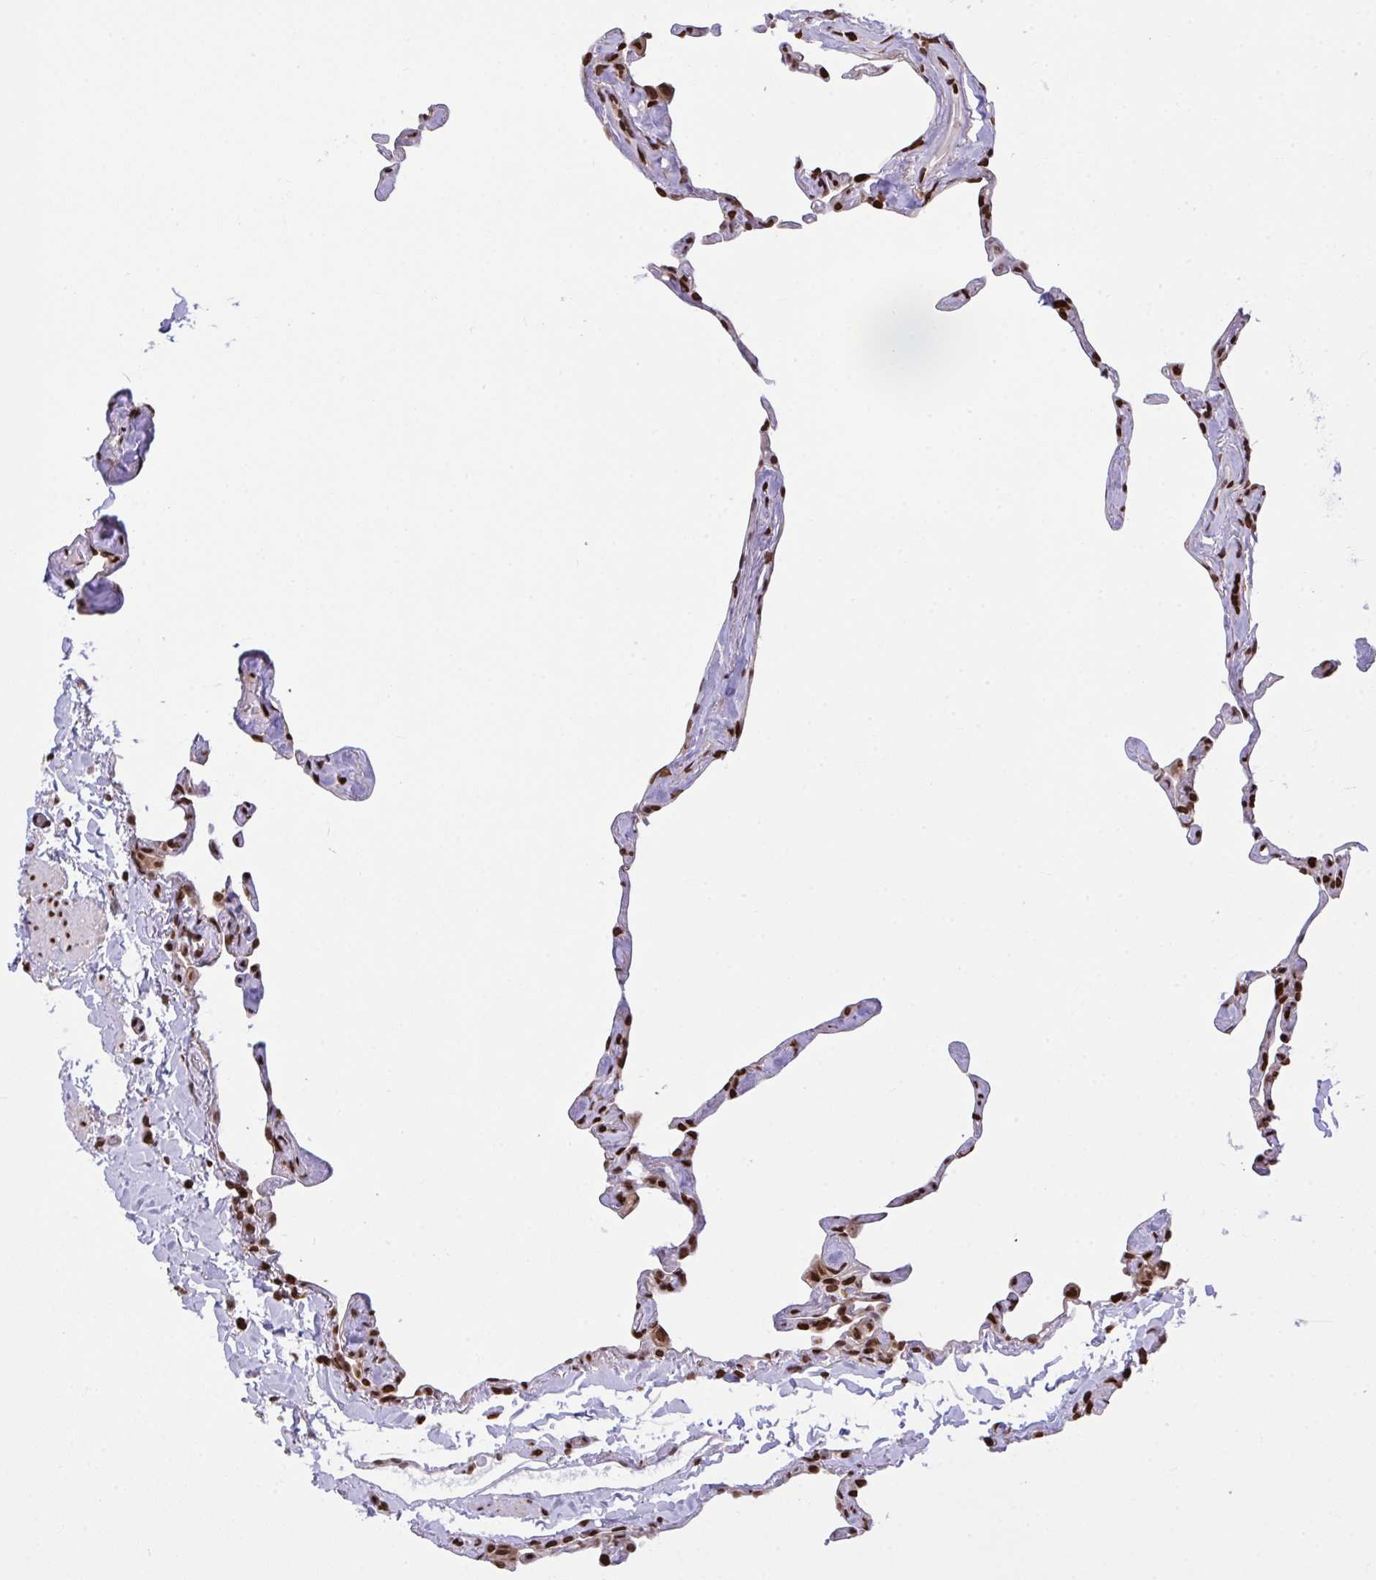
{"staining": {"intensity": "strong", "quantity": ">75%", "location": "nuclear"}, "tissue": "lung", "cell_type": "Alveolar cells", "image_type": "normal", "snomed": [{"axis": "morphology", "description": "Normal tissue, NOS"}, {"axis": "topography", "description": "Lung"}], "caption": "Immunohistochemistry of benign human lung displays high levels of strong nuclear positivity in approximately >75% of alveolar cells.", "gene": "RAPGEF5", "patient": {"sex": "male", "age": 65}}